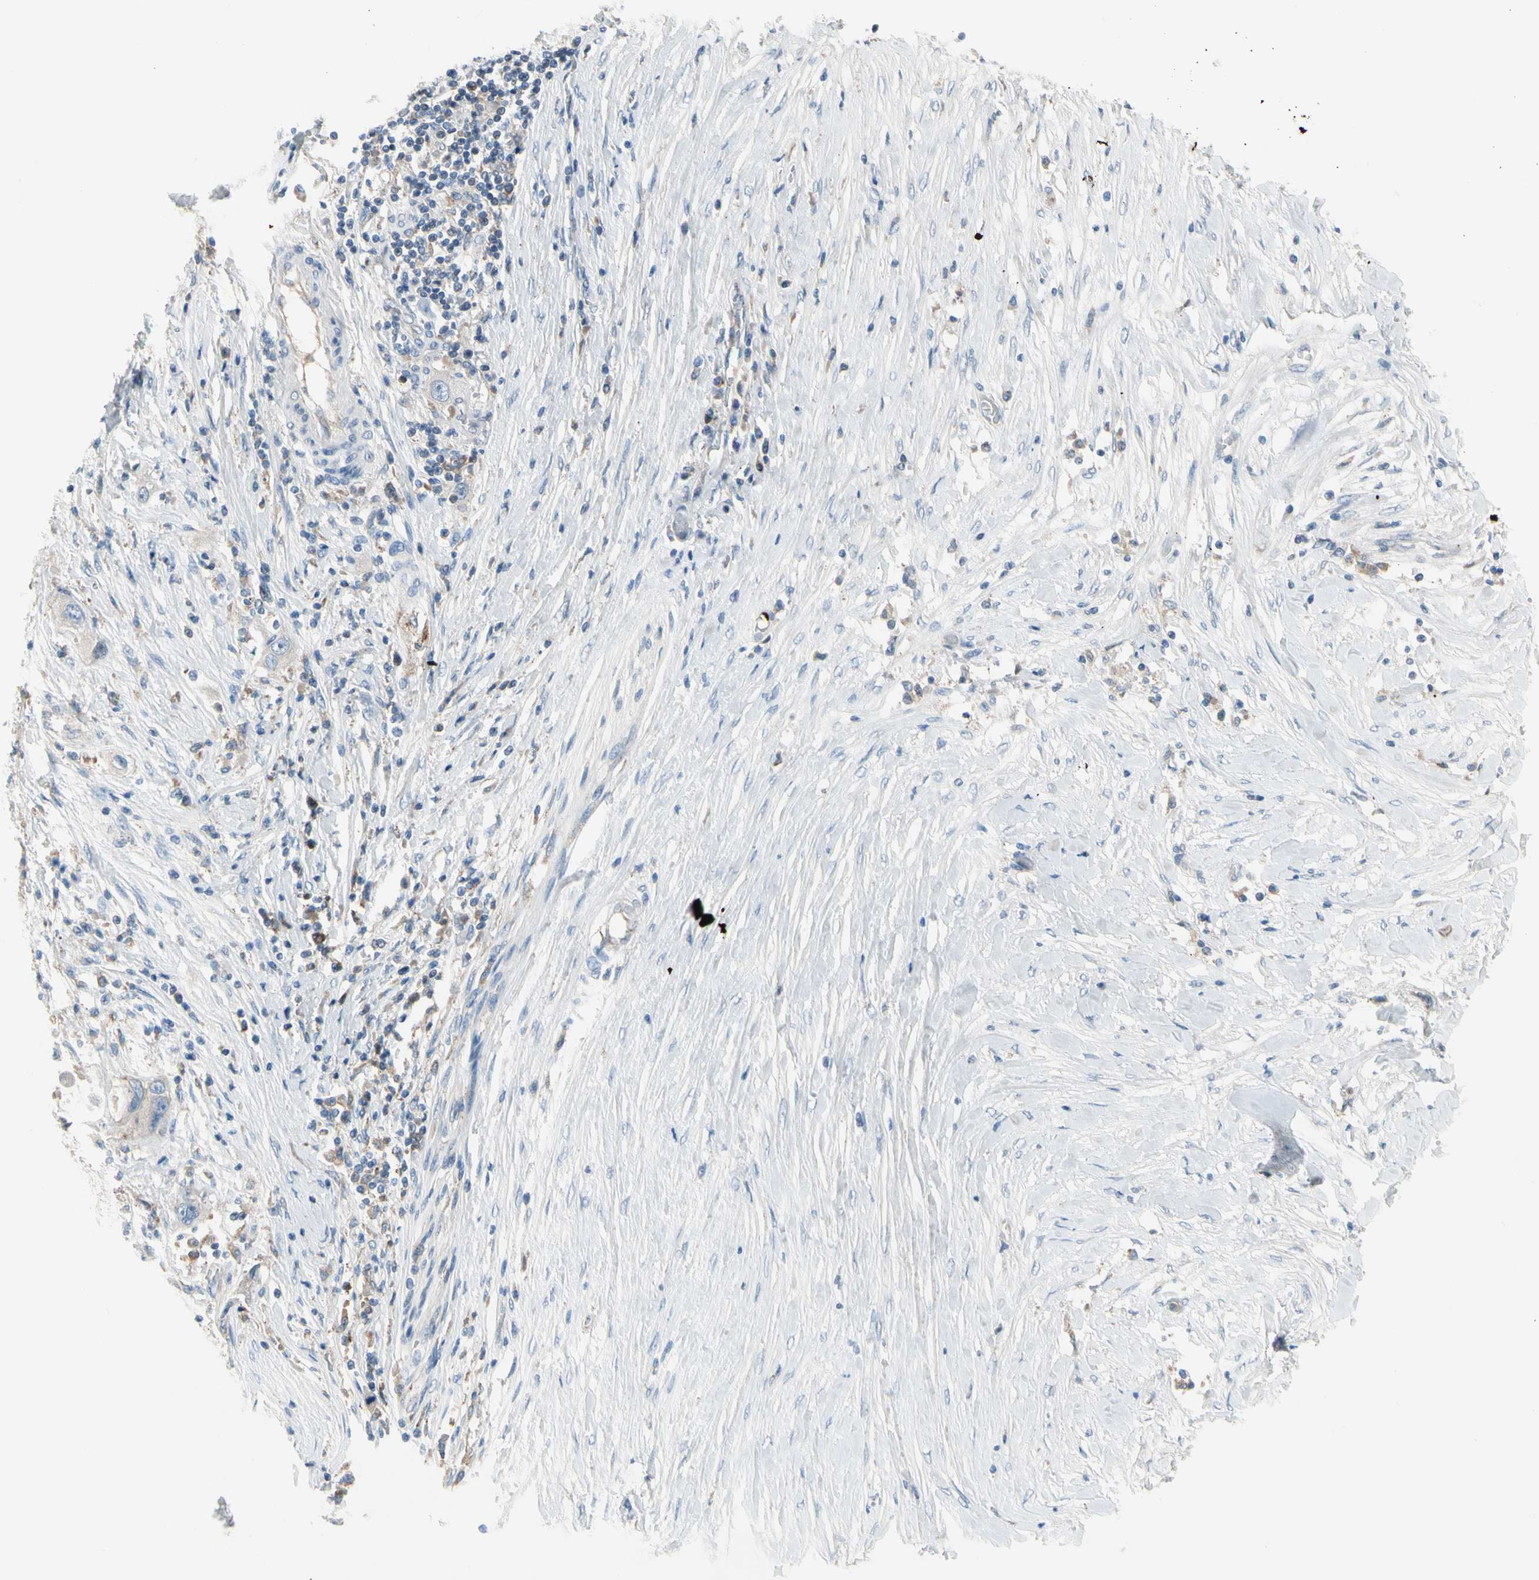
{"staining": {"intensity": "negative", "quantity": "none", "location": "none"}, "tissue": "pancreatic cancer", "cell_type": "Tumor cells", "image_type": "cancer", "snomed": [{"axis": "morphology", "description": "Adenocarcinoma, NOS"}, {"axis": "topography", "description": "Pancreas"}], "caption": "IHC photomicrograph of neoplastic tissue: human pancreatic cancer stained with DAB (3,3'-diaminobenzidine) displays no significant protein staining in tumor cells.", "gene": "HJURP", "patient": {"sex": "female", "age": 70}}